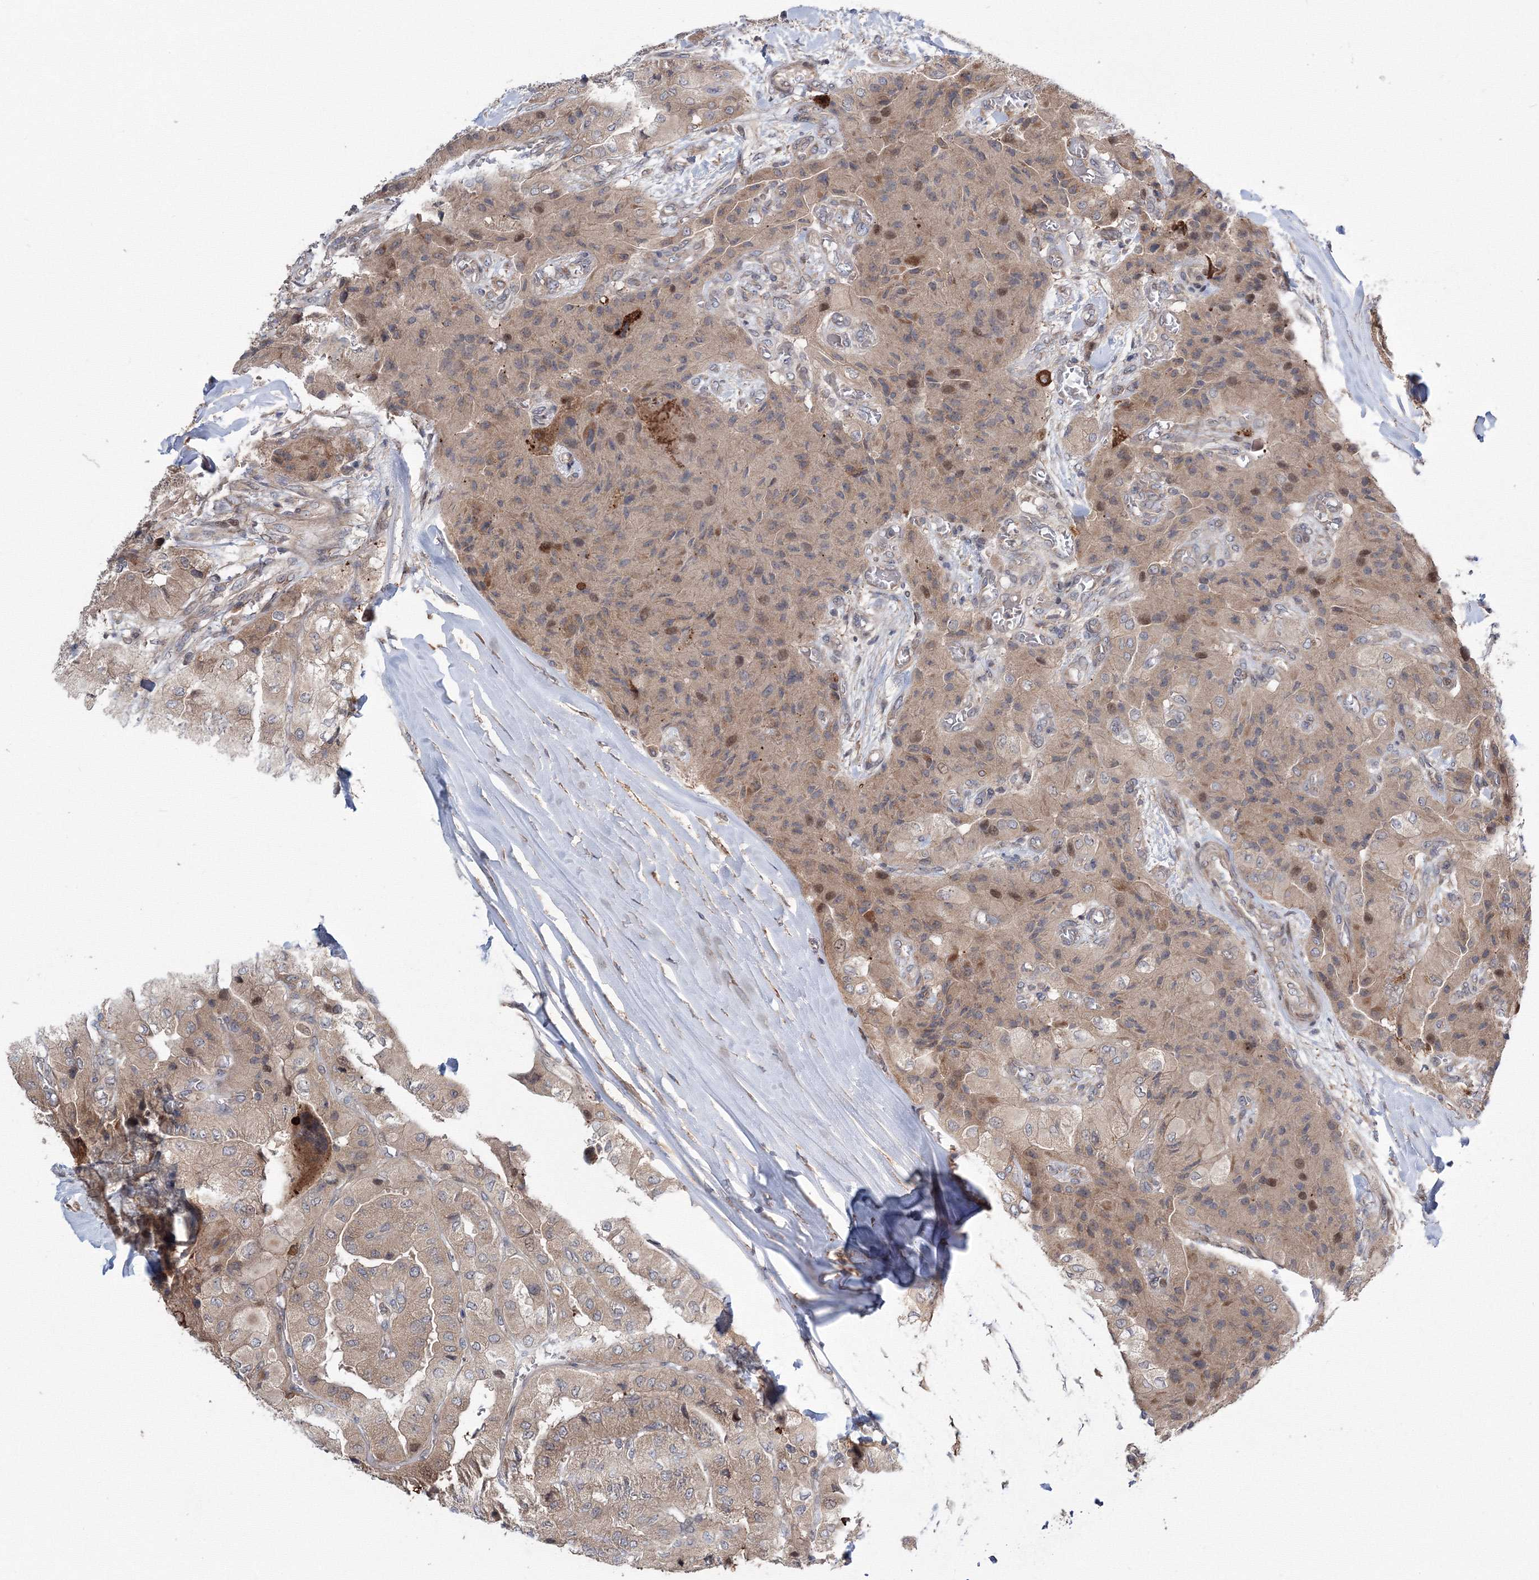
{"staining": {"intensity": "moderate", "quantity": "<25%", "location": "cytoplasmic/membranous,nuclear"}, "tissue": "thyroid cancer", "cell_type": "Tumor cells", "image_type": "cancer", "snomed": [{"axis": "morphology", "description": "Papillary adenocarcinoma, NOS"}, {"axis": "topography", "description": "Thyroid gland"}], "caption": "Approximately <25% of tumor cells in thyroid cancer (papillary adenocarcinoma) display moderate cytoplasmic/membranous and nuclear protein expression as visualized by brown immunohistochemical staining.", "gene": "RANBP3L", "patient": {"sex": "female", "age": 59}}